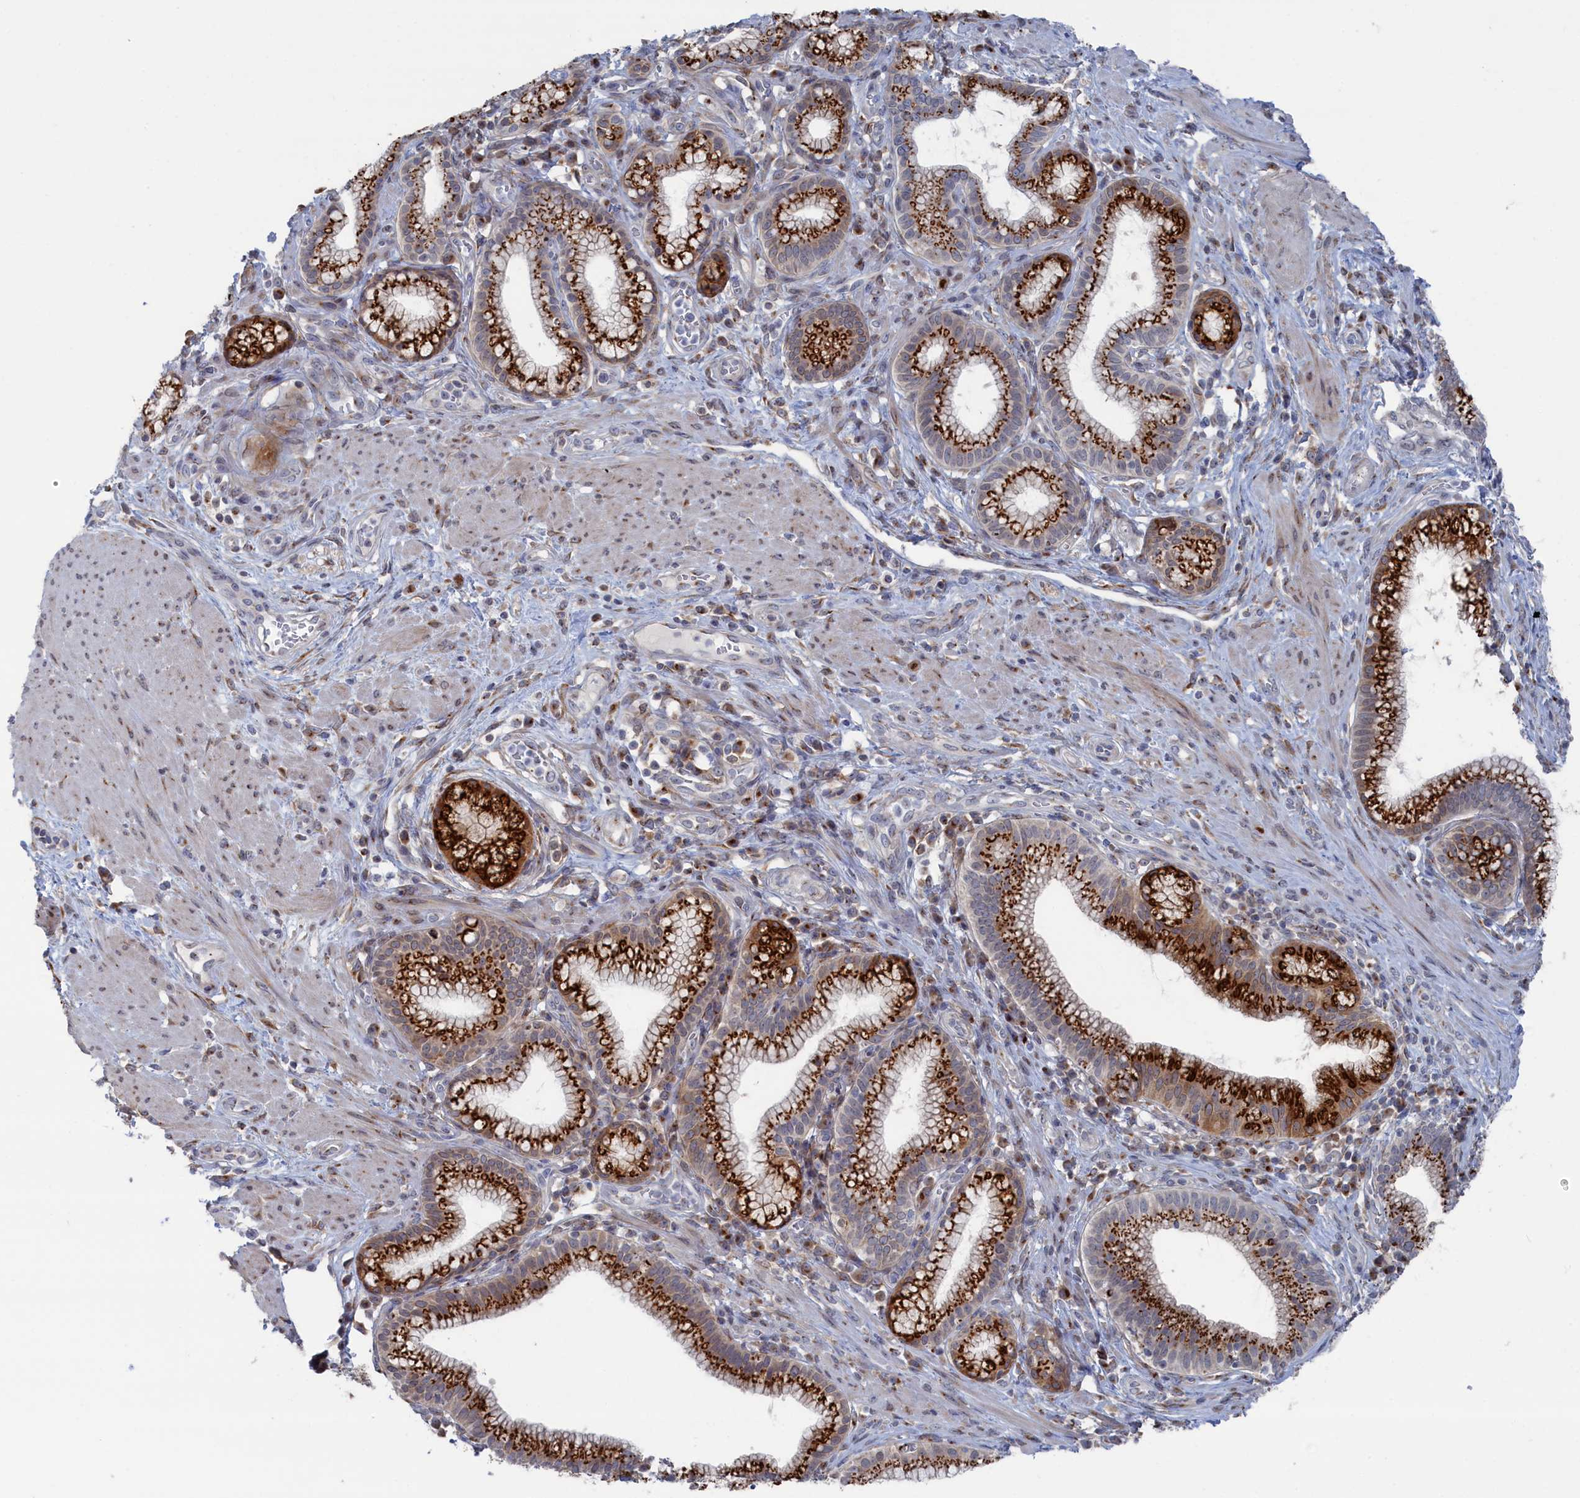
{"staining": {"intensity": "strong", "quantity": ">75%", "location": "cytoplasmic/membranous"}, "tissue": "pancreatic cancer", "cell_type": "Tumor cells", "image_type": "cancer", "snomed": [{"axis": "morphology", "description": "Adenocarcinoma, NOS"}, {"axis": "topography", "description": "Pancreas"}], "caption": "Adenocarcinoma (pancreatic) stained for a protein (brown) exhibits strong cytoplasmic/membranous positive expression in approximately >75% of tumor cells.", "gene": "IRX1", "patient": {"sex": "male", "age": 72}}